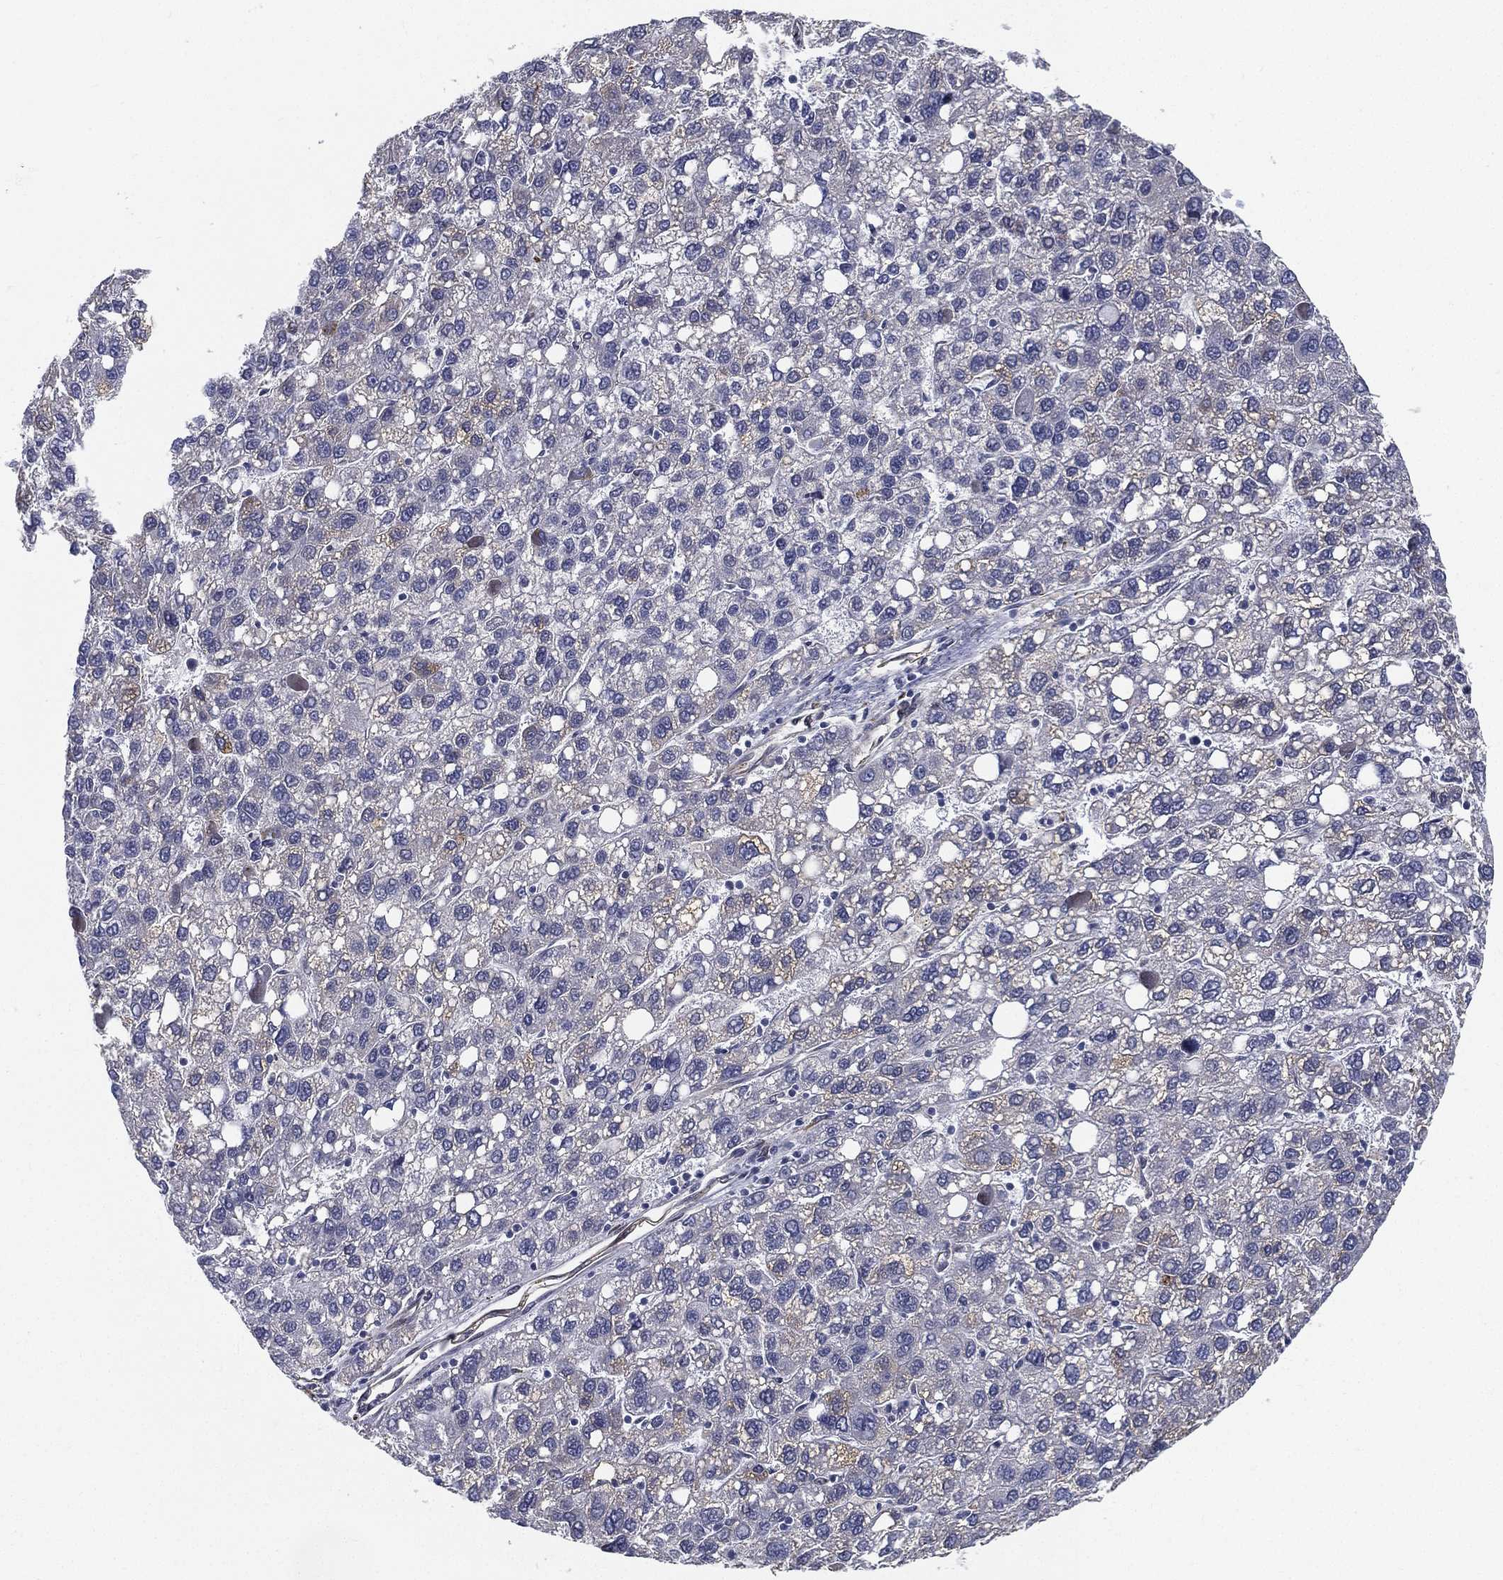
{"staining": {"intensity": "negative", "quantity": "none", "location": "none"}, "tissue": "liver cancer", "cell_type": "Tumor cells", "image_type": "cancer", "snomed": [{"axis": "morphology", "description": "Carcinoma, Hepatocellular, NOS"}, {"axis": "topography", "description": "Liver"}], "caption": "Tumor cells are negative for brown protein staining in hepatocellular carcinoma (liver).", "gene": "LRRC56", "patient": {"sex": "female", "age": 82}}